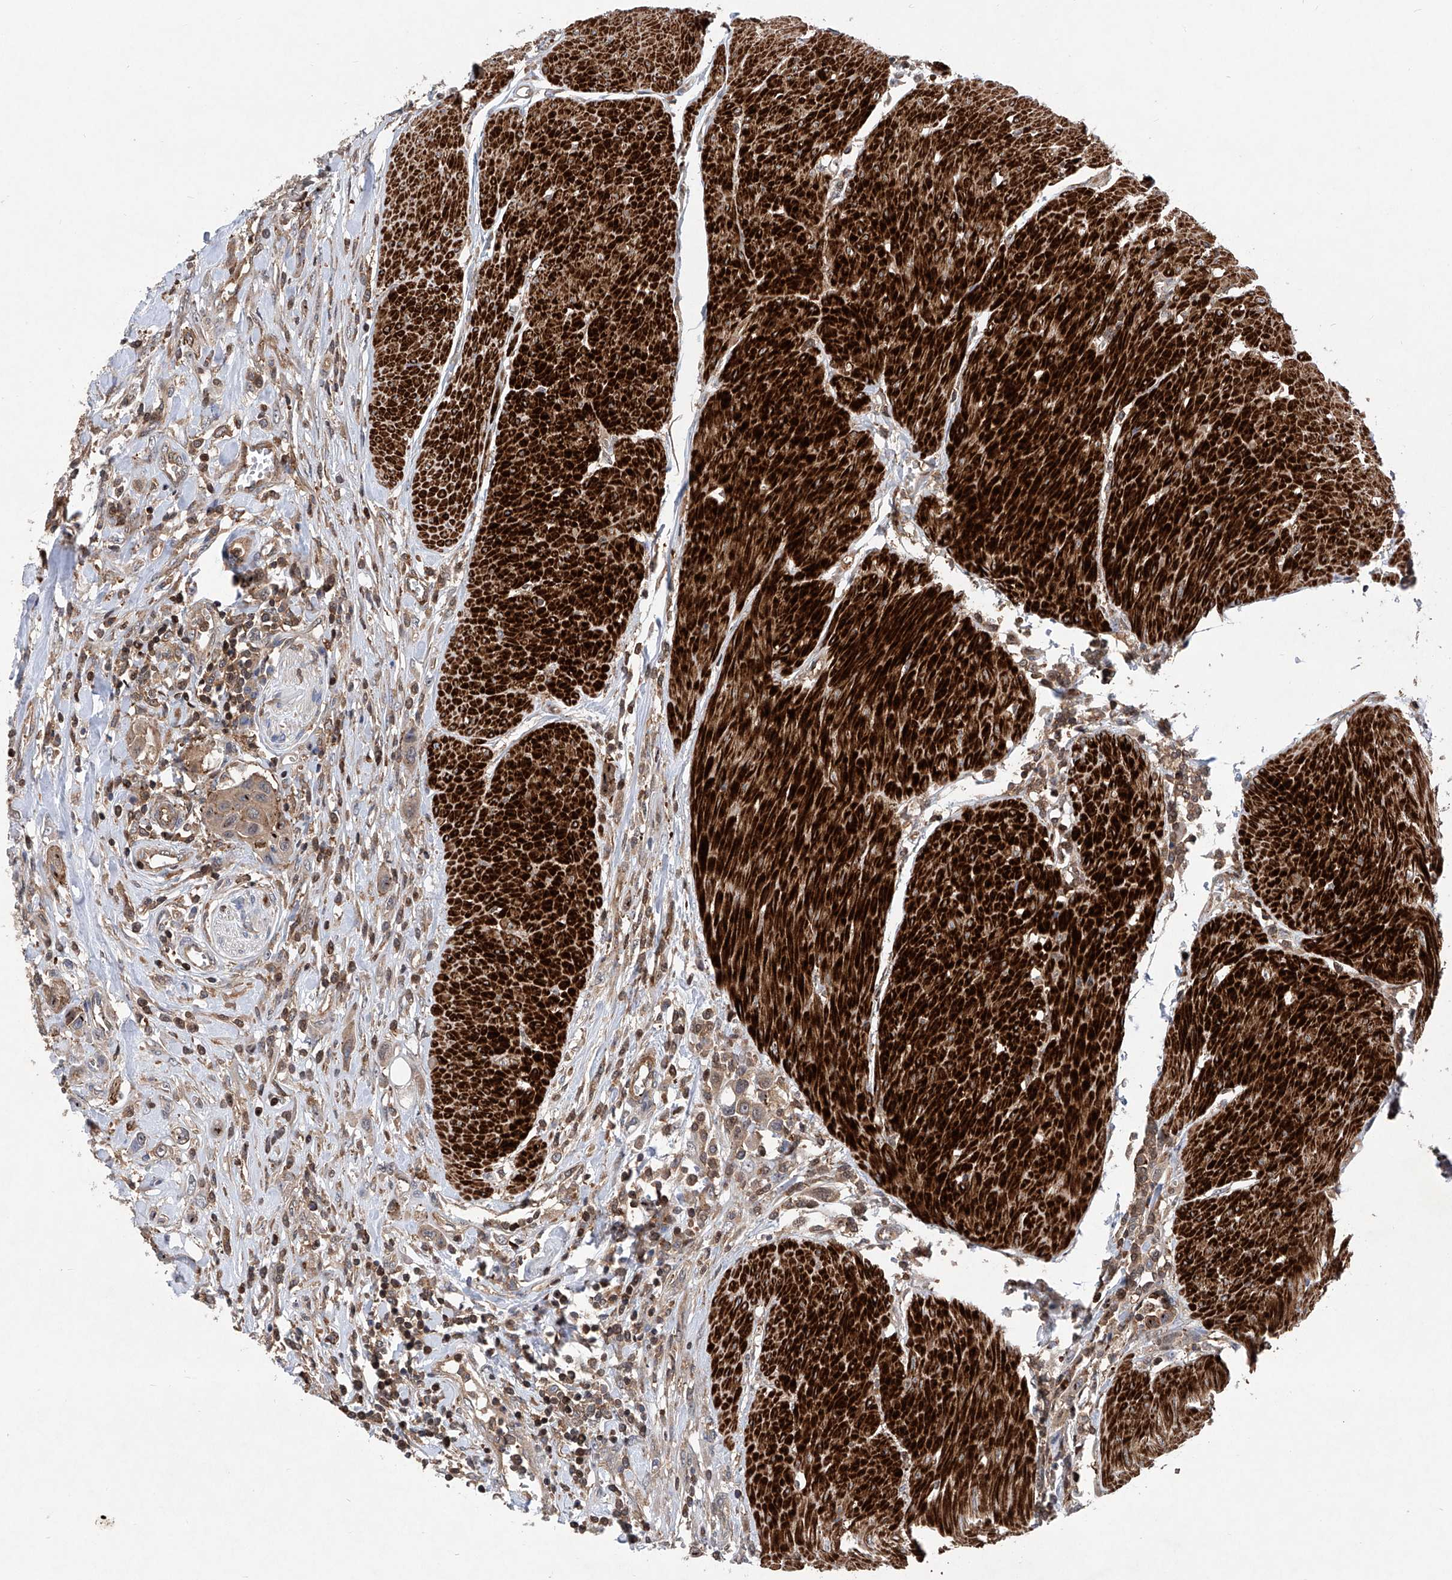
{"staining": {"intensity": "weak", "quantity": ">75%", "location": "cytoplasmic/membranous"}, "tissue": "urothelial cancer", "cell_type": "Tumor cells", "image_type": "cancer", "snomed": [{"axis": "morphology", "description": "Urothelial carcinoma, High grade"}, {"axis": "topography", "description": "Urinary bladder"}], "caption": "A histopathology image of human urothelial cancer stained for a protein reveals weak cytoplasmic/membranous brown staining in tumor cells.", "gene": "NT5C3A", "patient": {"sex": "male", "age": 50}}